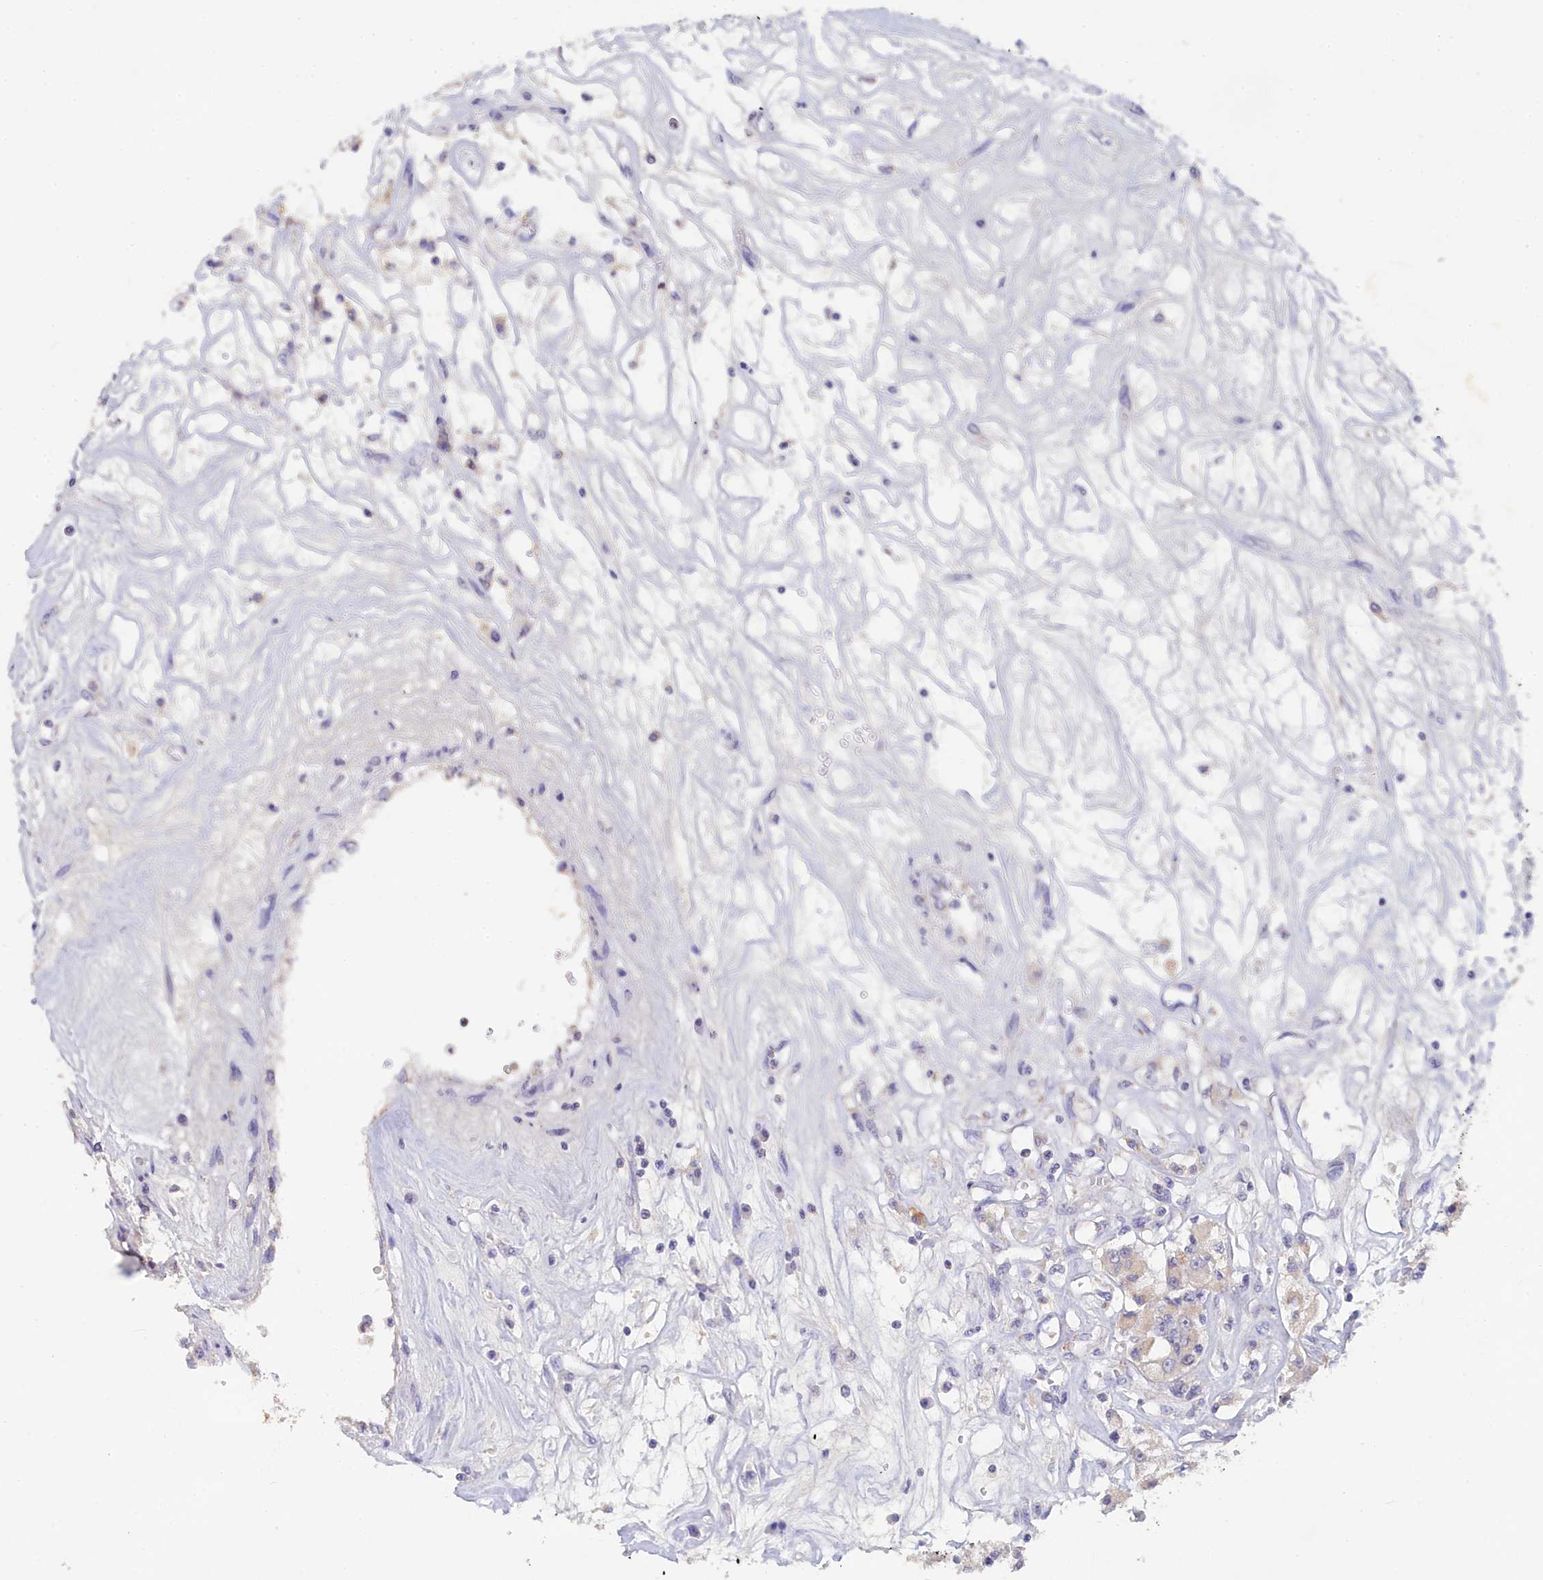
{"staining": {"intensity": "weak", "quantity": "<25%", "location": "cytoplasmic/membranous"}, "tissue": "renal cancer", "cell_type": "Tumor cells", "image_type": "cancer", "snomed": [{"axis": "morphology", "description": "Adenocarcinoma, NOS"}, {"axis": "topography", "description": "Kidney"}], "caption": "Immunohistochemistry histopathology image of renal cancer (adenocarcinoma) stained for a protein (brown), which displays no staining in tumor cells. Nuclei are stained in blue.", "gene": "LRIF1", "patient": {"sex": "female", "age": 59}}